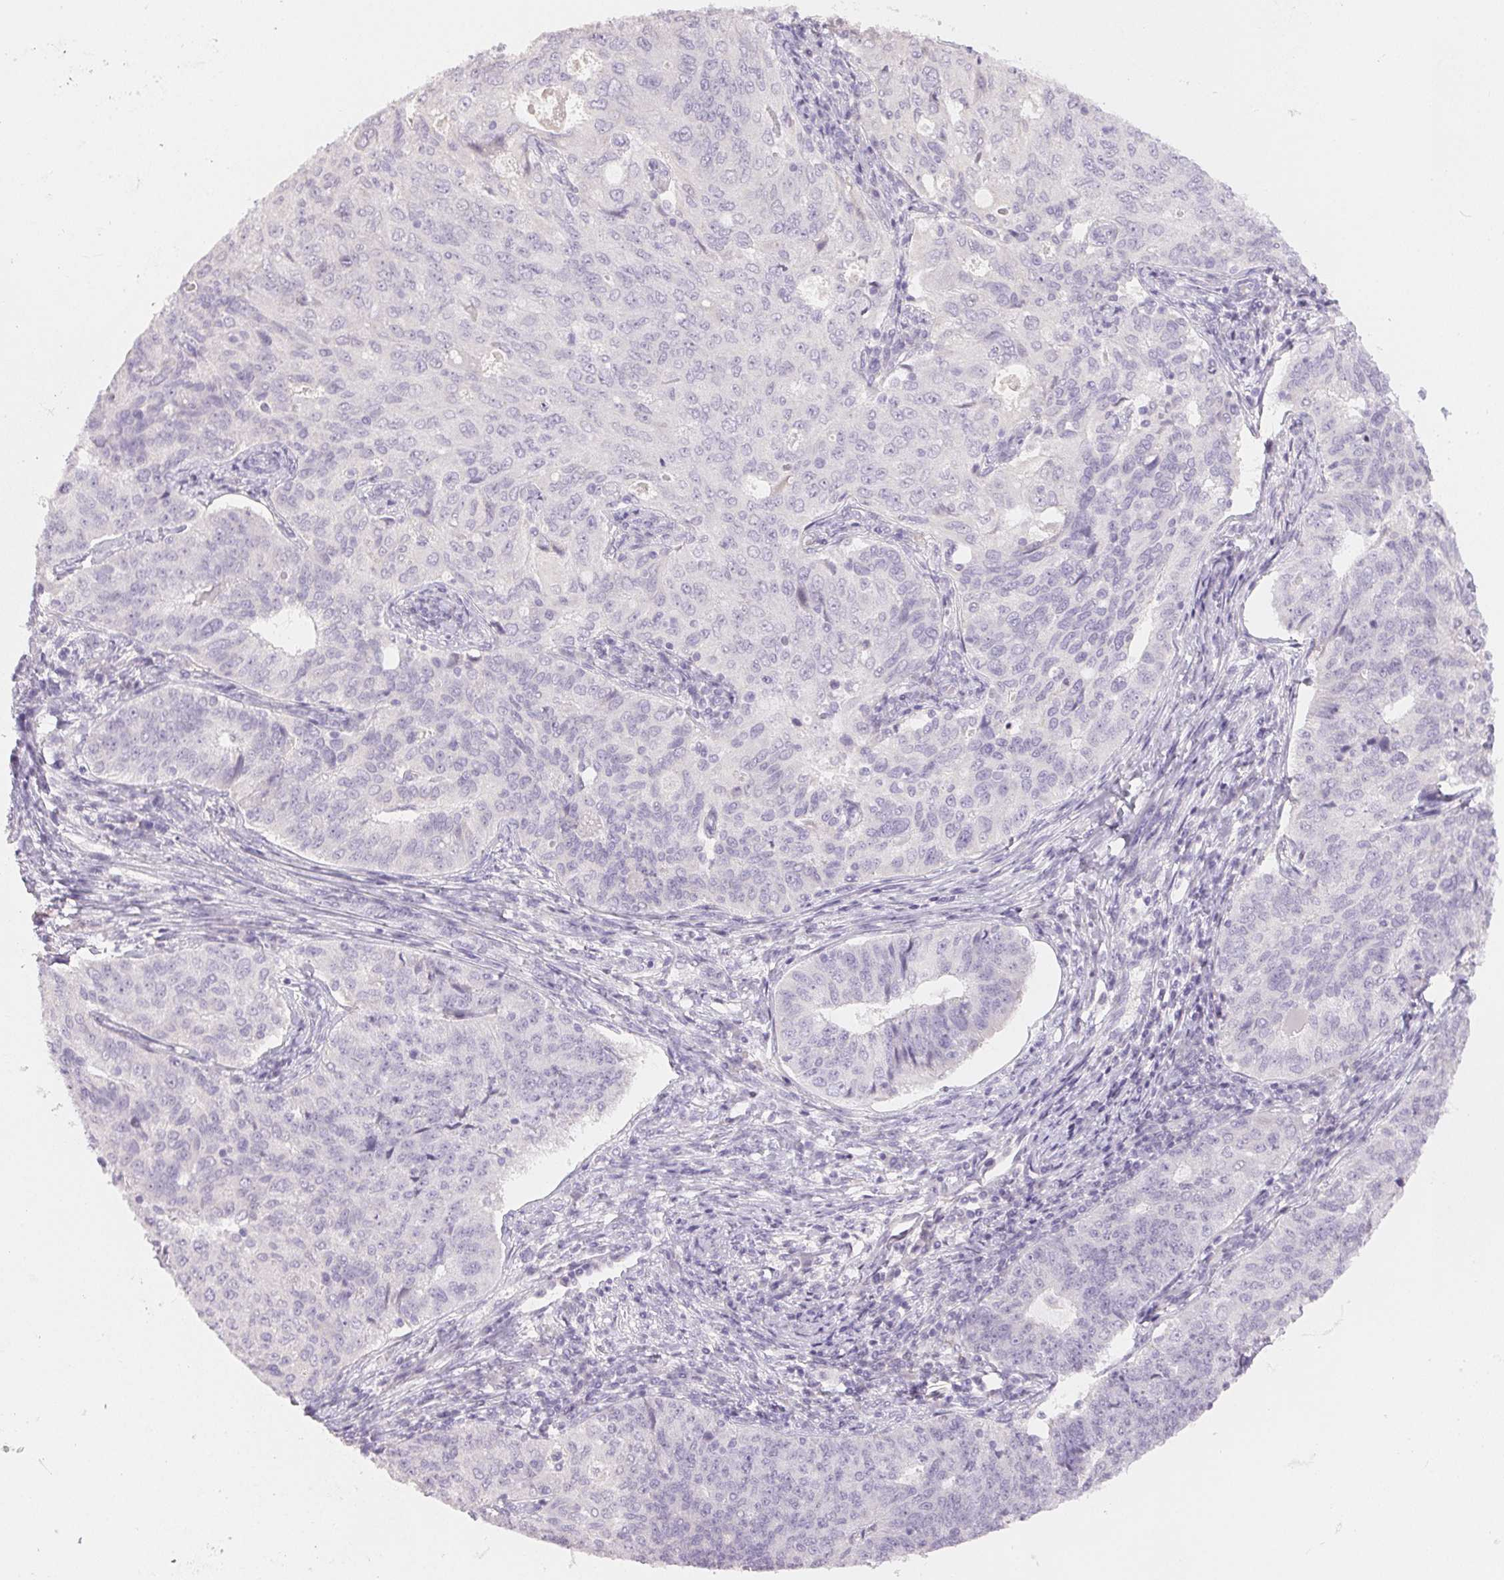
{"staining": {"intensity": "negative", "quantity": "none", "location": "none"}, "tissue": "endometrial cancer", "cell_type": "Tumor cells", "image_type": "cancer", "snomed": [{"axis": "morphology", "description": "Adenocarcinoma, NOS"}, {"axis": "topography", "description": "Endometrium"}], "caption": "This is an immunohistochemistry photomicrograph of endometrial cancer. There is no staining in tumor cells.", "gene": "MIOX", "patient": {"sex": "female", "age": 43}}